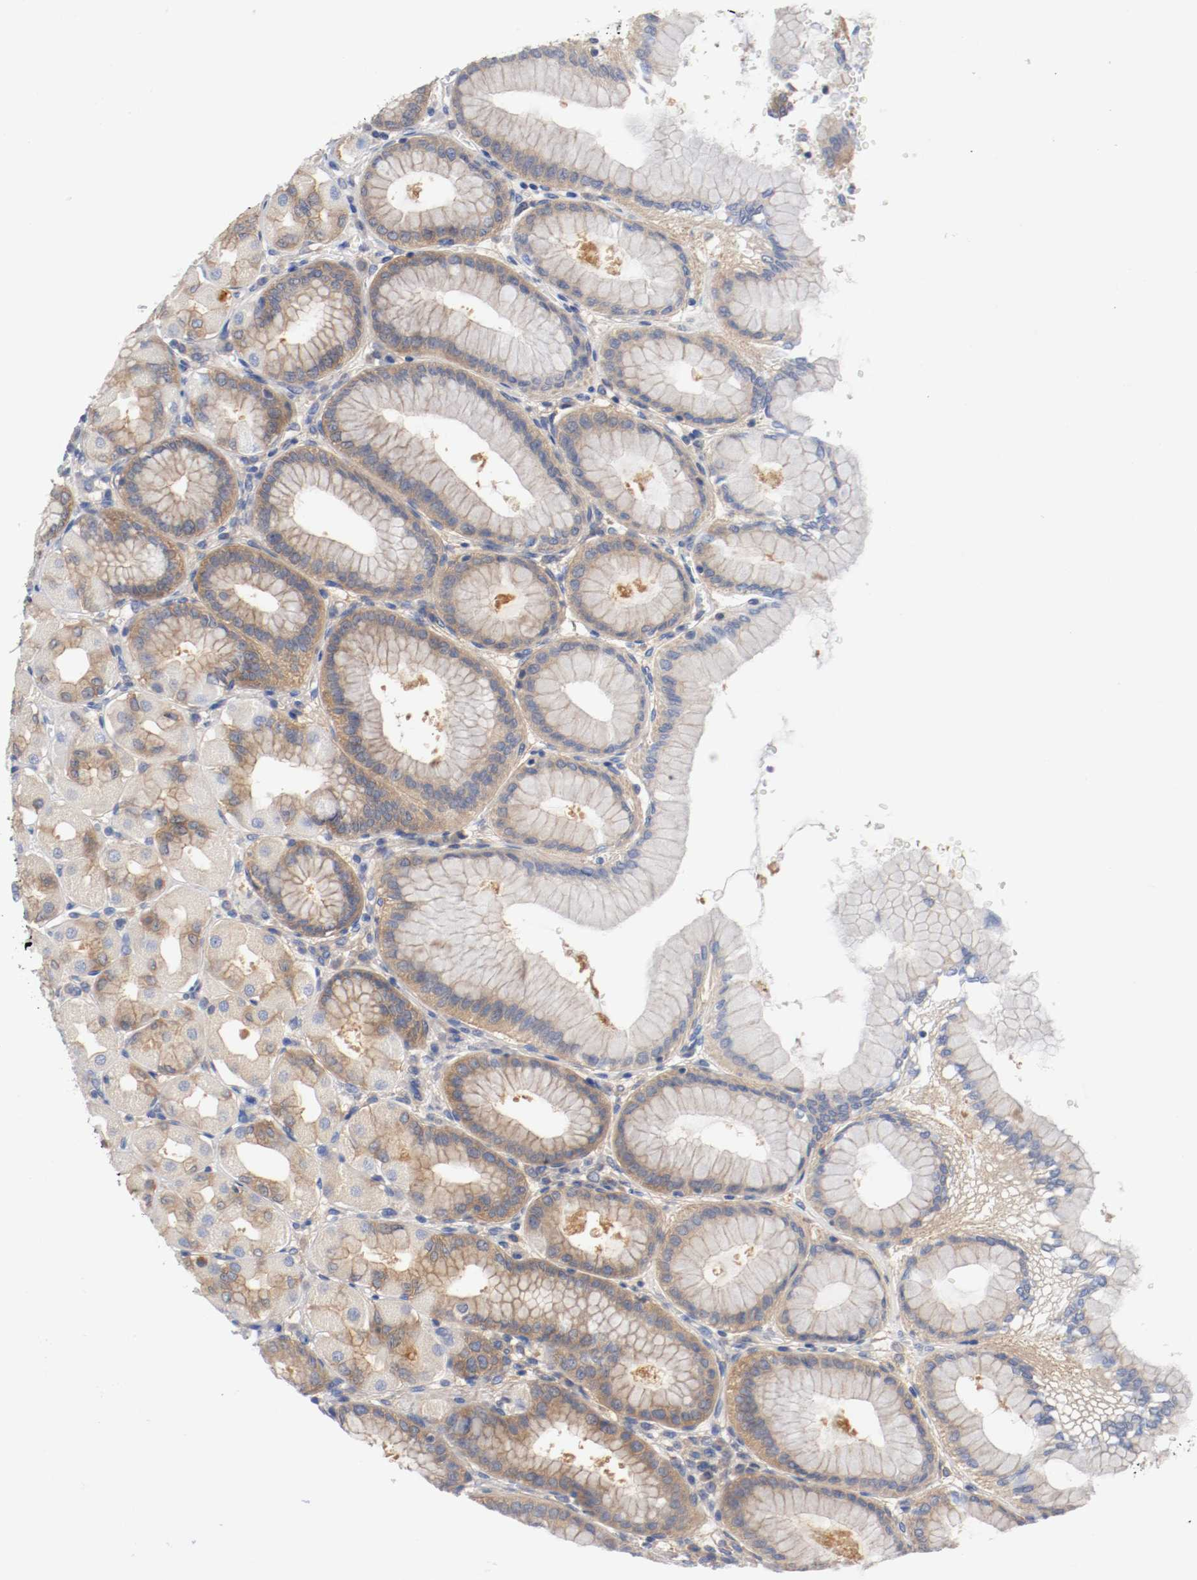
{"staining": {"intensity": "moderate", "quantity": "25%-75%", "location": "cytoplasmic/membranous"}, "tissue": "stomach", "cell_type": "Glandular cells", "image_type": "normal", "snomed": [{"axis": "morphology", "description": "Normal tissue, NOS"}, {"axis": "topography", "description": "Stomach, upper"}], "caption": "Moderate cytoplasmic/membranous staining is identified in about 25%-75% of glandular cells in normal stomach.", "gene": "HGS", "patient": {"sex": "female", "age": 56}}